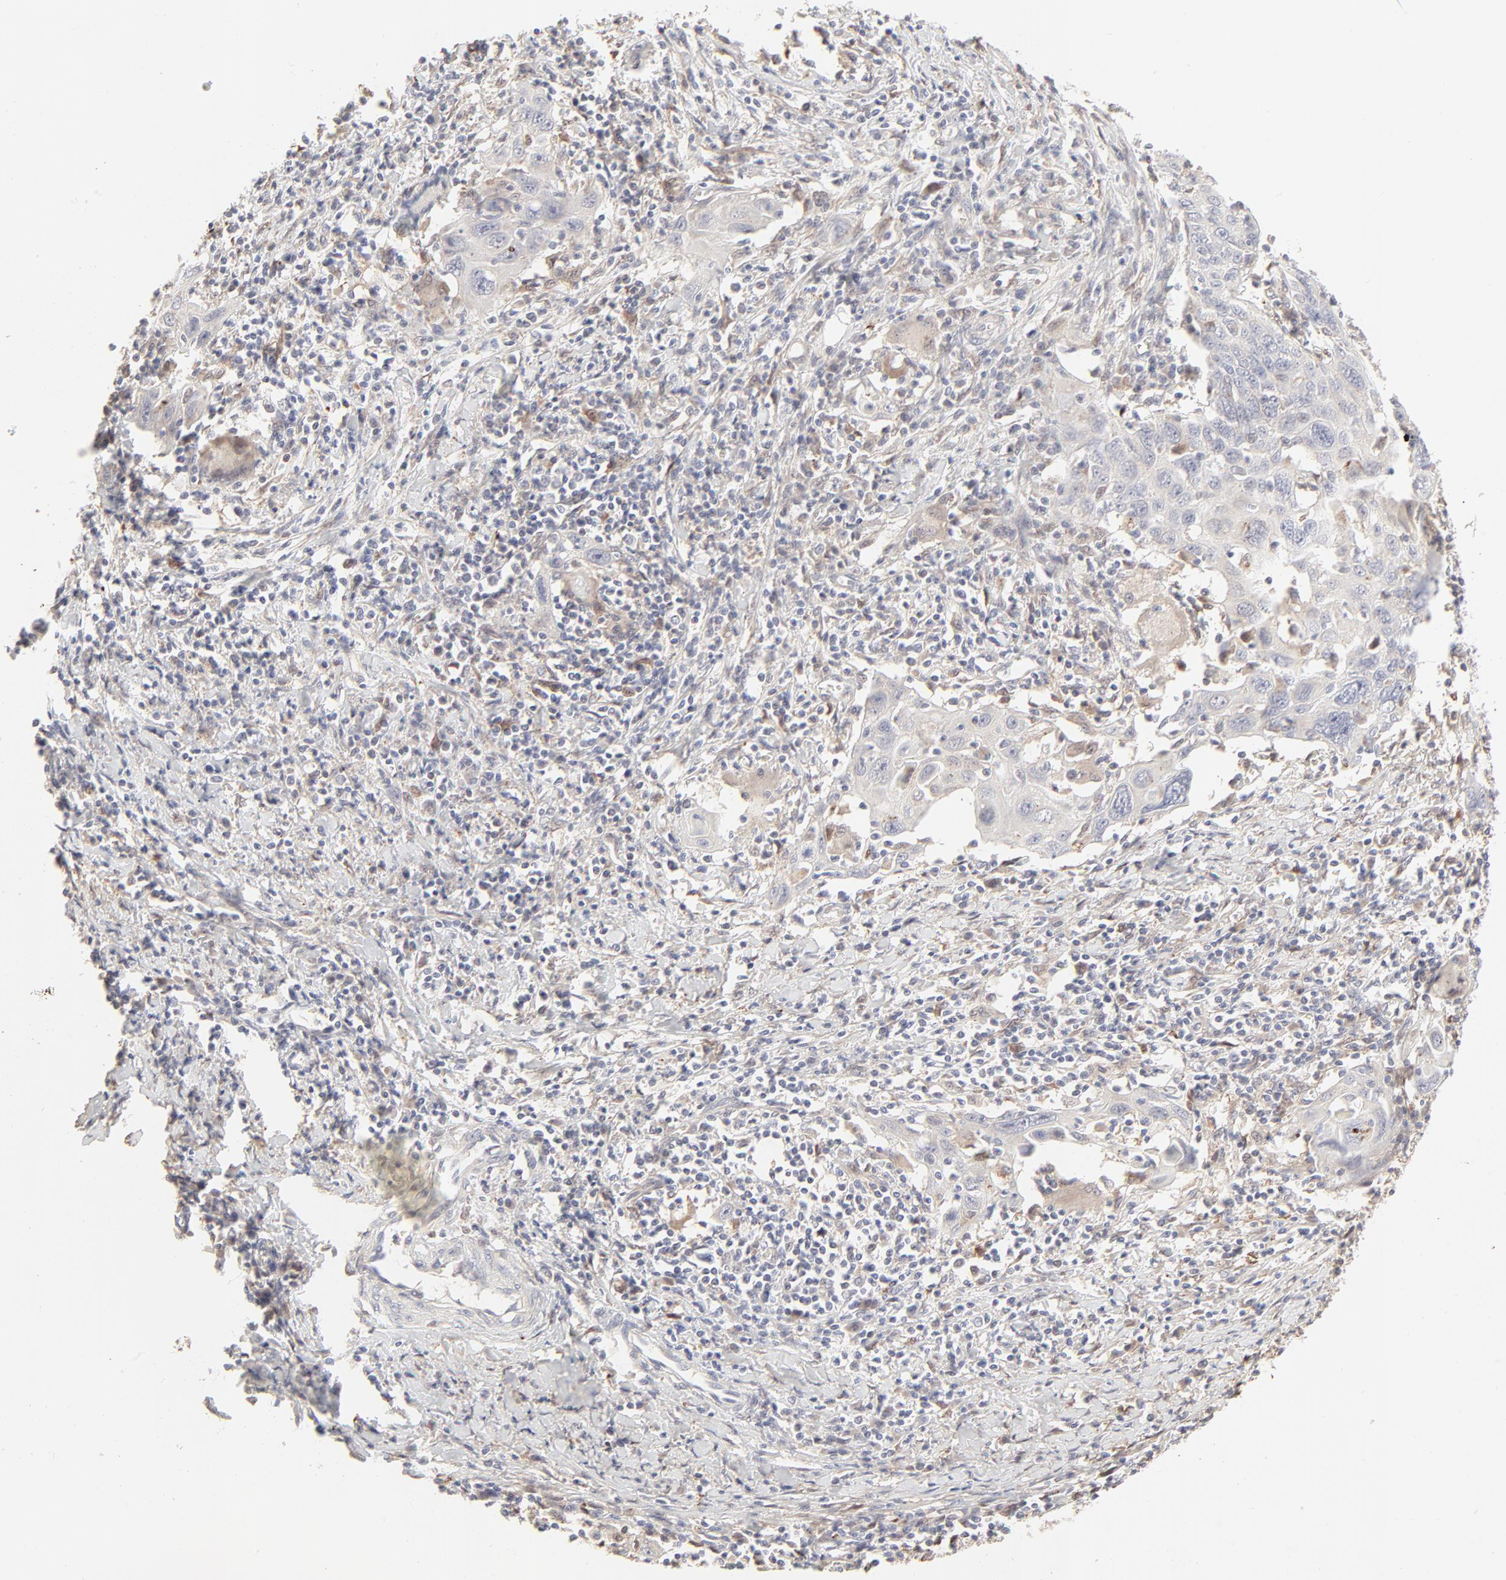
{"staining": {"intensity": "negative", "quantity": "none", "location": "none"}, "tissue": "cervical cancer", "cell_type": "Tumor cells", "image_type": "cancer", "snomed": [{"axis": "morphology", "description": "Squamous cell carcinoma, NOS"}, {"axis": "topography", "description": "Cervix"}], "caption": "Immunohistochemical staining of human squamous cell carcinoma (cervical) exhibits no significant expression in tumor cells. (DAB immunohistochemistry with hematoxylin counter stain).", "gene": "LGALS2", "patient": {"sex": "female", "age": 54}}